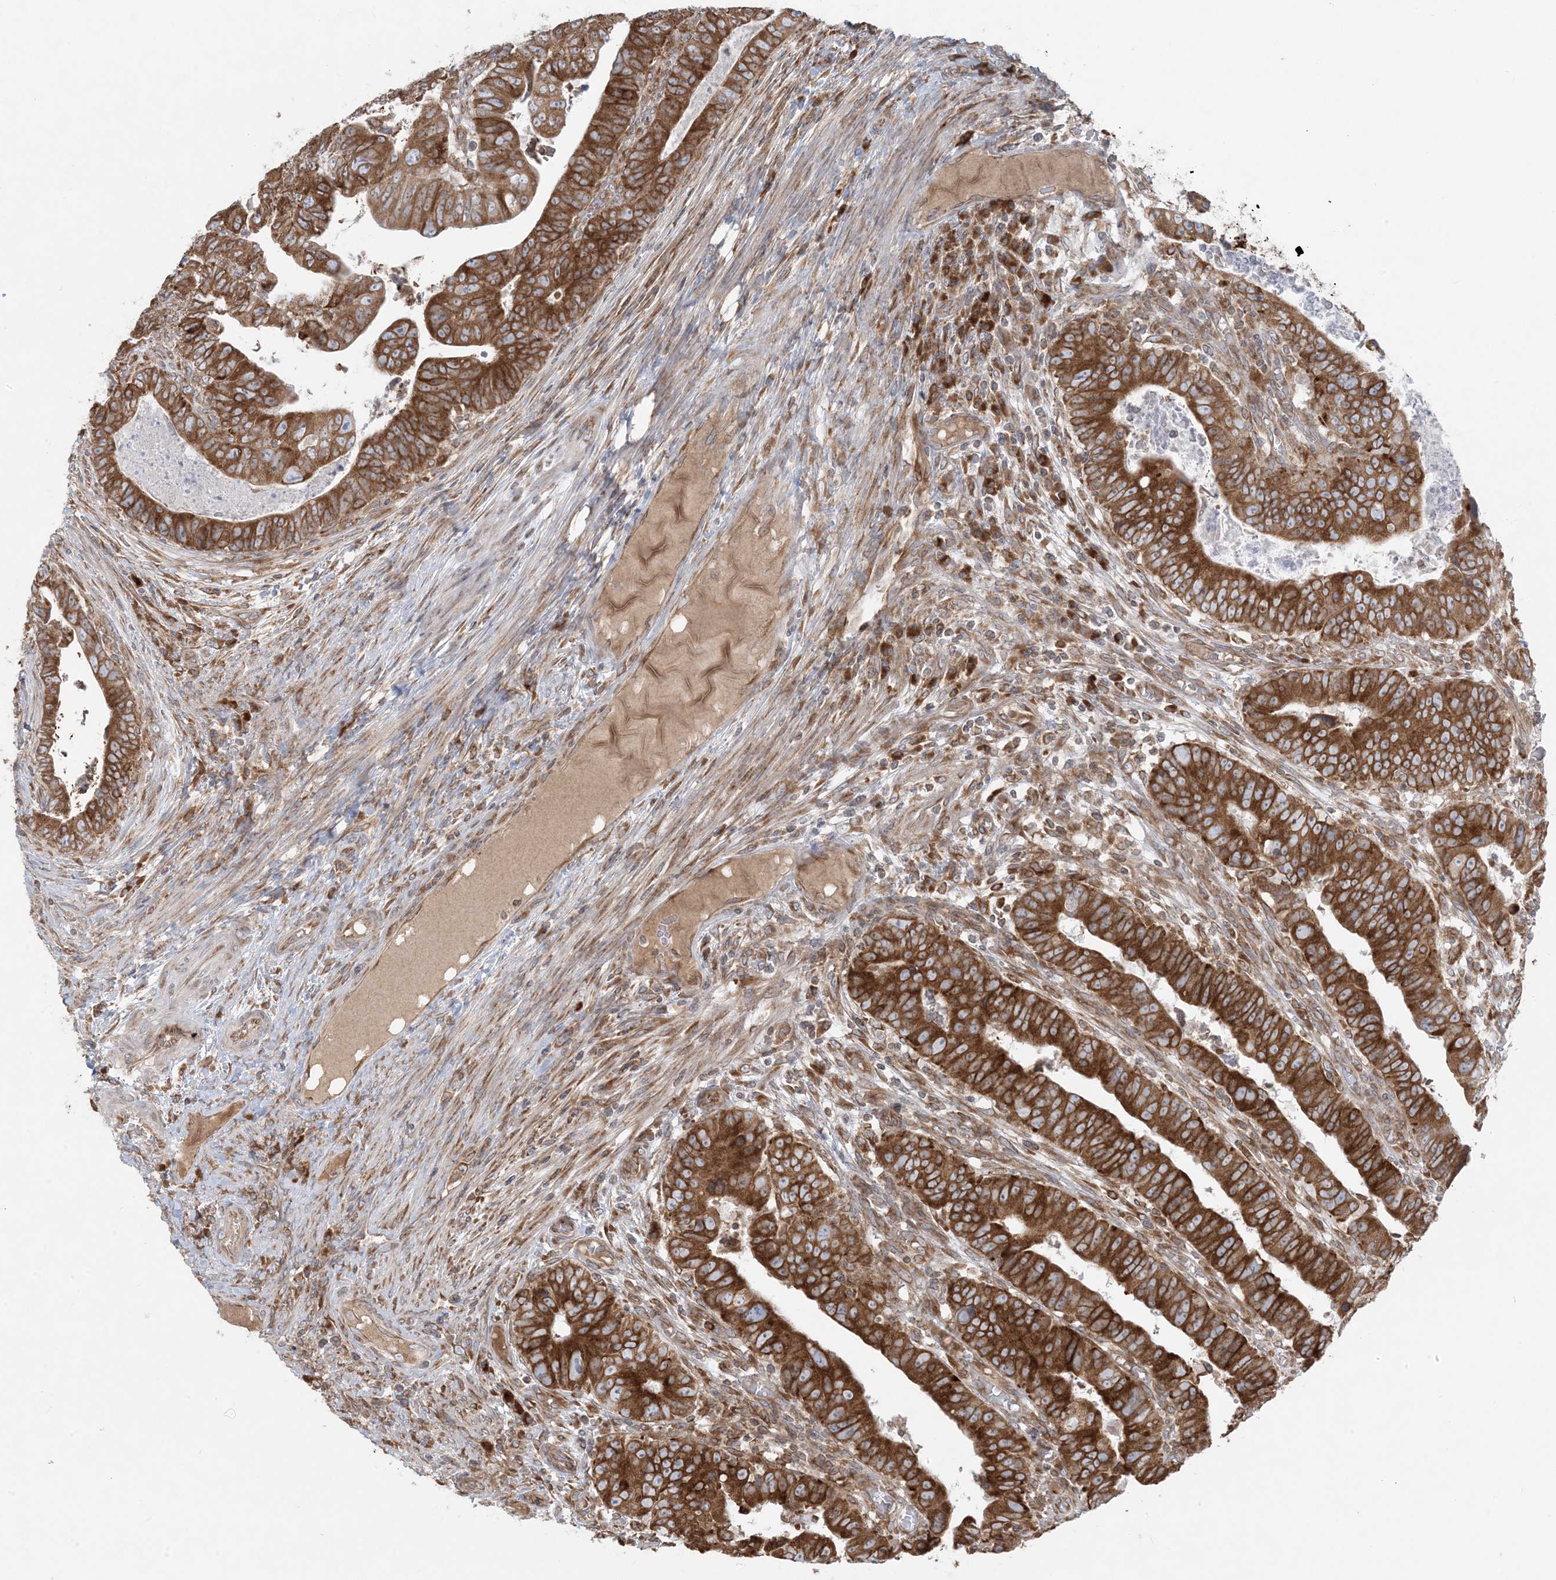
{"staining": {"intensity": "strong", "quantity": ">75%", "location": "cytoplasmic/membranous"}, "tissue": "colorectal cancer", "cell_type": "Tumor cells", "image_type": "cancer", "snomed": [{"axis": "morphology", "description": "Normal tissue, NOS"}, {"axis": "morphology", "description": "Adenocarcinoma, NOS"}, {"axis": "topography", "description": "Rectum"}], "caption": "Immunohistochemical staining of adenocarcinoma (colorectal) reveals strong cytoplasmic/membranous protein positivity in approximately >75% of tumor cells.", "gene": "UBXN4", "patient": {"sex": "female", "age": 65}}